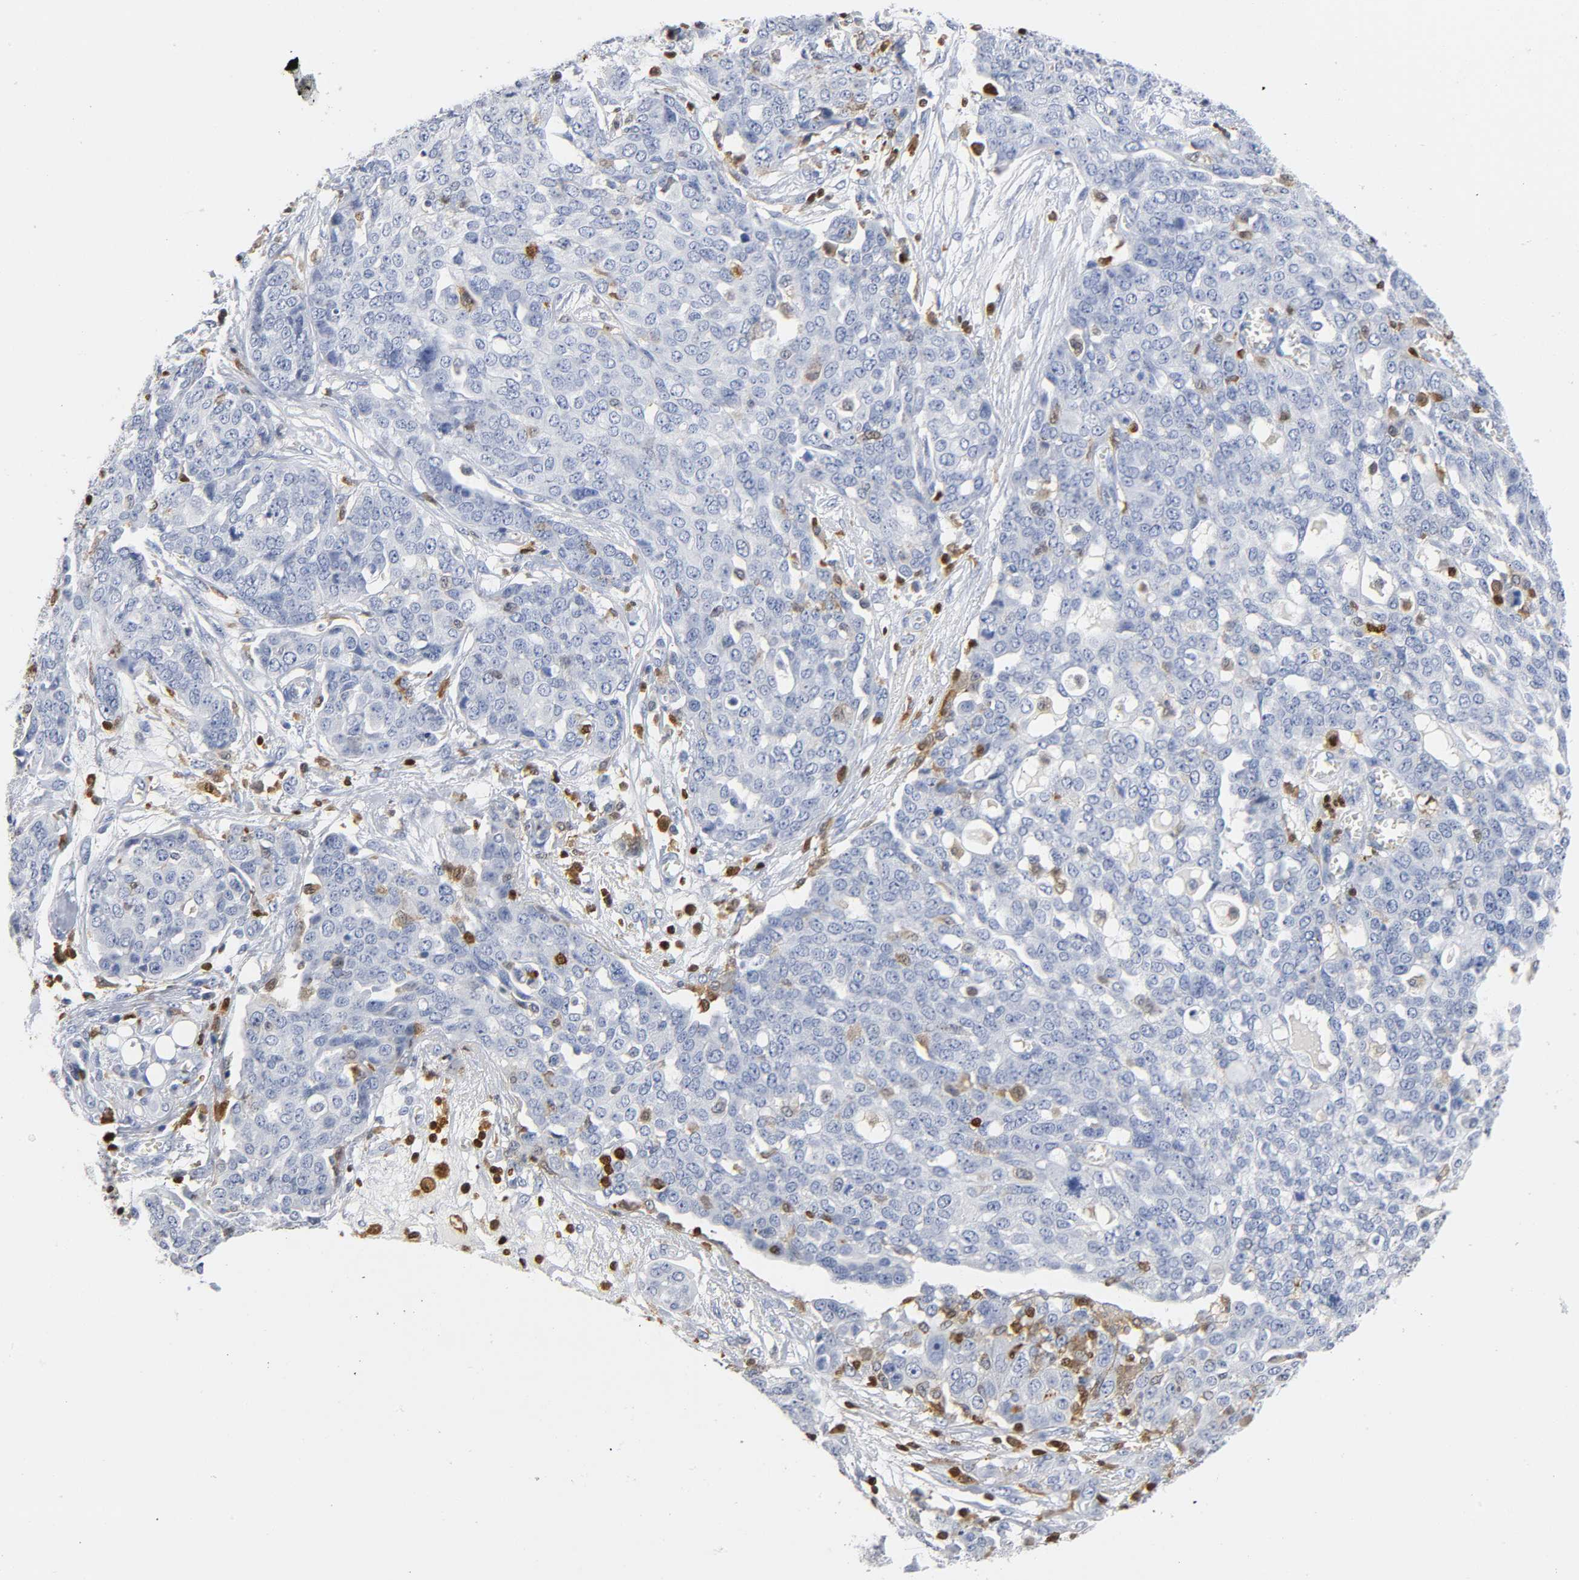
{"staining": {"intensity": "negative", "quantity": "none", "location": "none"}, "tissue": "ovarian cancer", "cell_type": "Tumor cells", "image_type": "cancer", "snomed": [{"axis": "morphology", "description": "Cystadenocarcinoma, serous, NOS"}, {"axis": "topography", "description": "Soft tissue"}, {"axis": "topography", "description": "Ovary"}], "caption": "Ovarian cancer (serous cystadenocarcinoma) was stained to show a protein in brown. There is no significant positivity in tumor cells.", "gene": "DOK2", "patient": {"sex": "female", "age": 57}}